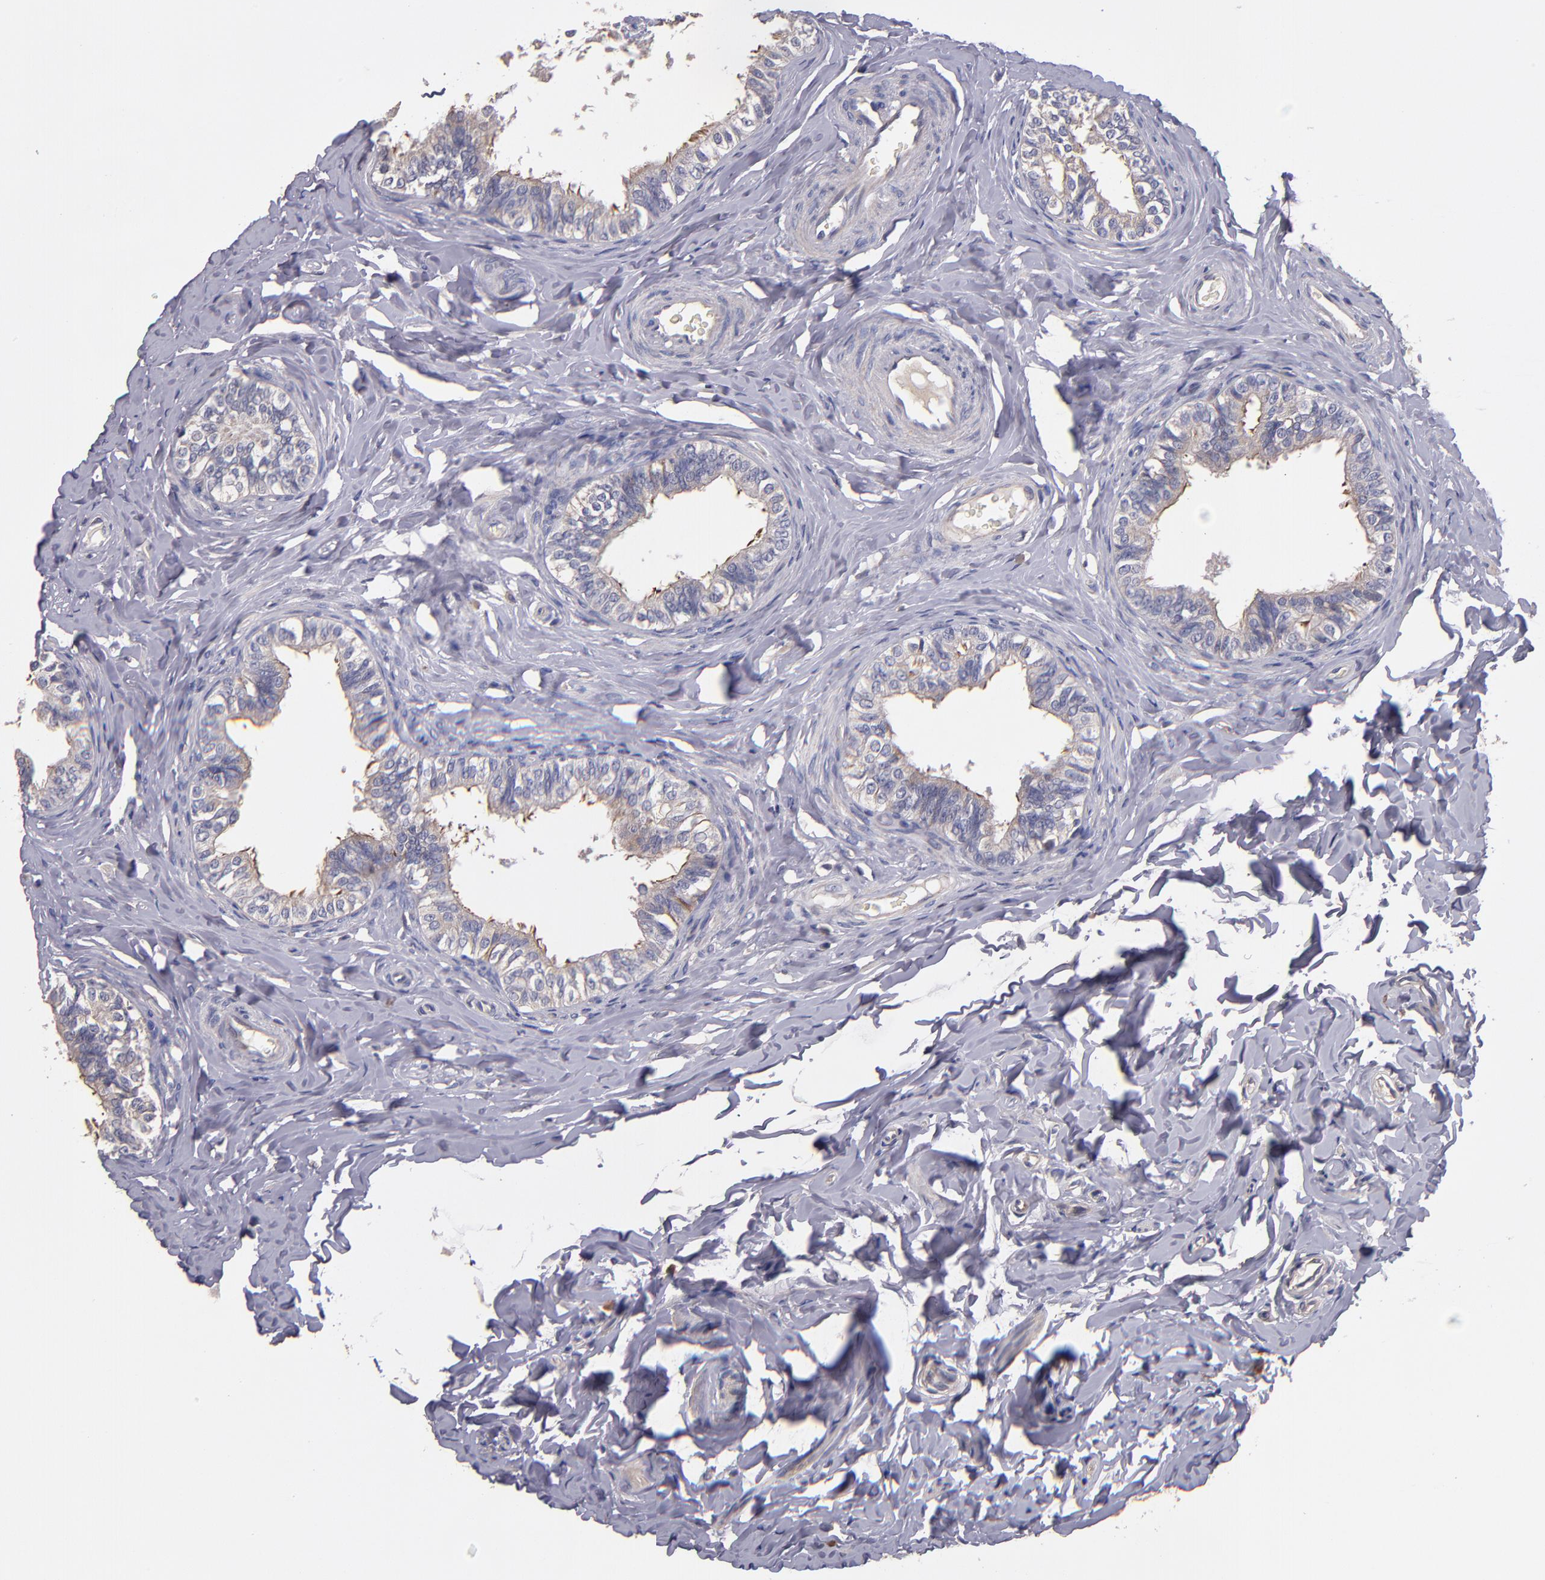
{"staining": {"intensity": "moderate", "quantity": "25%-75%", "location": "cytoplasmic/membranous"}, "tissue": "epididymis", "cell_type": "Glandular cells", "image_type": "normal", "snomed": [{"axis": "morphology", "description": "Normal tissue, NOS"}, {"axis": "topography", "description": "Soft tissue"}, {"axis": "topography", "description": "Epididymis"}], "caption": "Epididymis was stained to show a protein in brown. There is medium levels of moderate cytoplasmic/membranous expression in approximately 25%-75% of glandular cells. (brown staining indicates protein expression, while blue staining denotes nuclei).", "gene": "MAGEE1", "patient": {"sex": "male", "age": 26}}